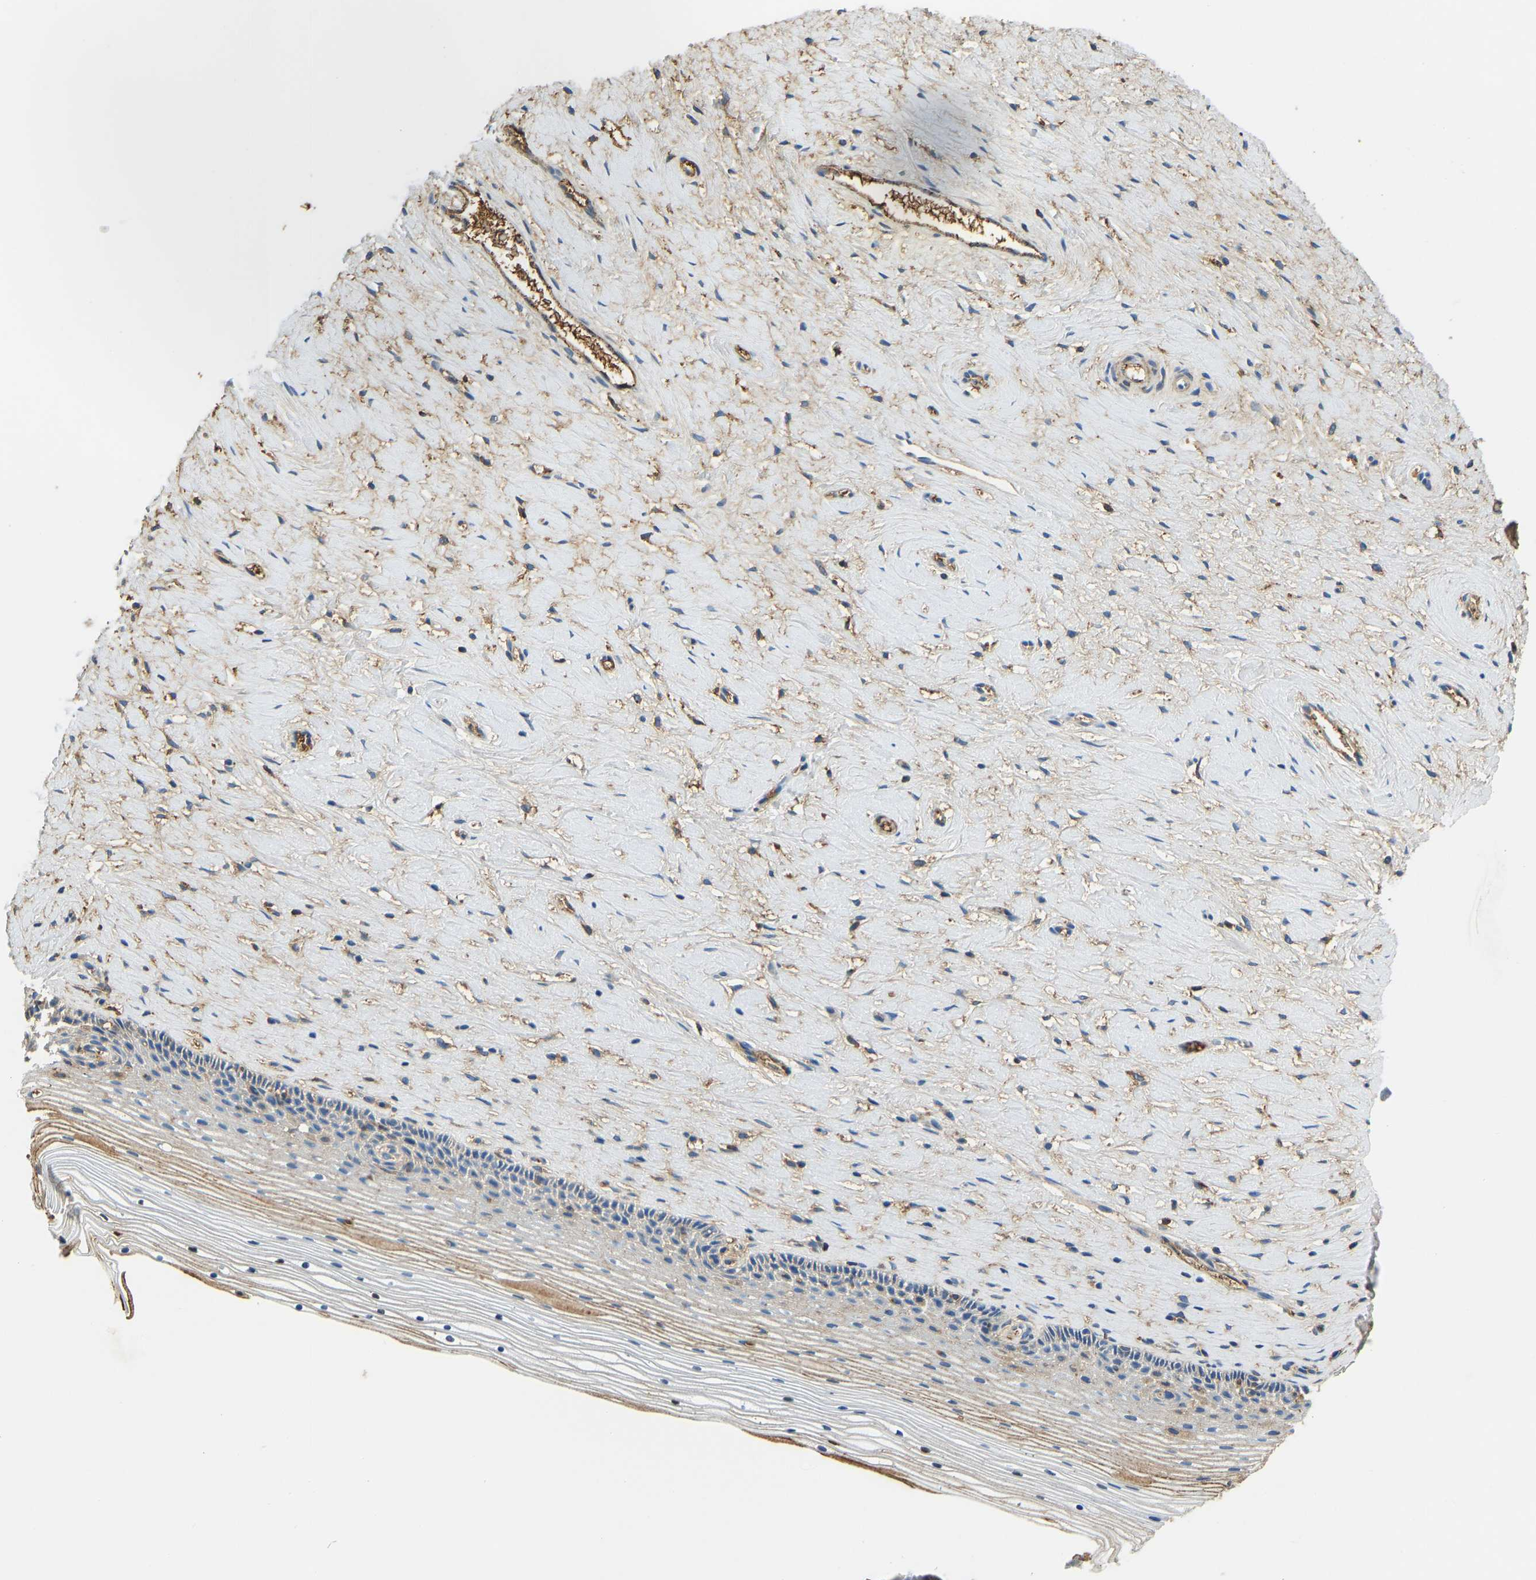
{"staining": {"intensity": "negative", "quantity": "none", "location": "none"}, "tissue": "cervix", "cell_type": "Squamous epithelial cells", "image_type": "normal", "snomed": [{"axis": "morphology", "description": "Normal tissue, NOS"}, {"axis": "topography", "description": "Cervix"}], "caption": "DAB immunohistochemical staining of normal human cervix displays no significant staining in squamous epithelial cells.", "gene": "THBS4", "patient": {"sex": "female", "age": 39}}